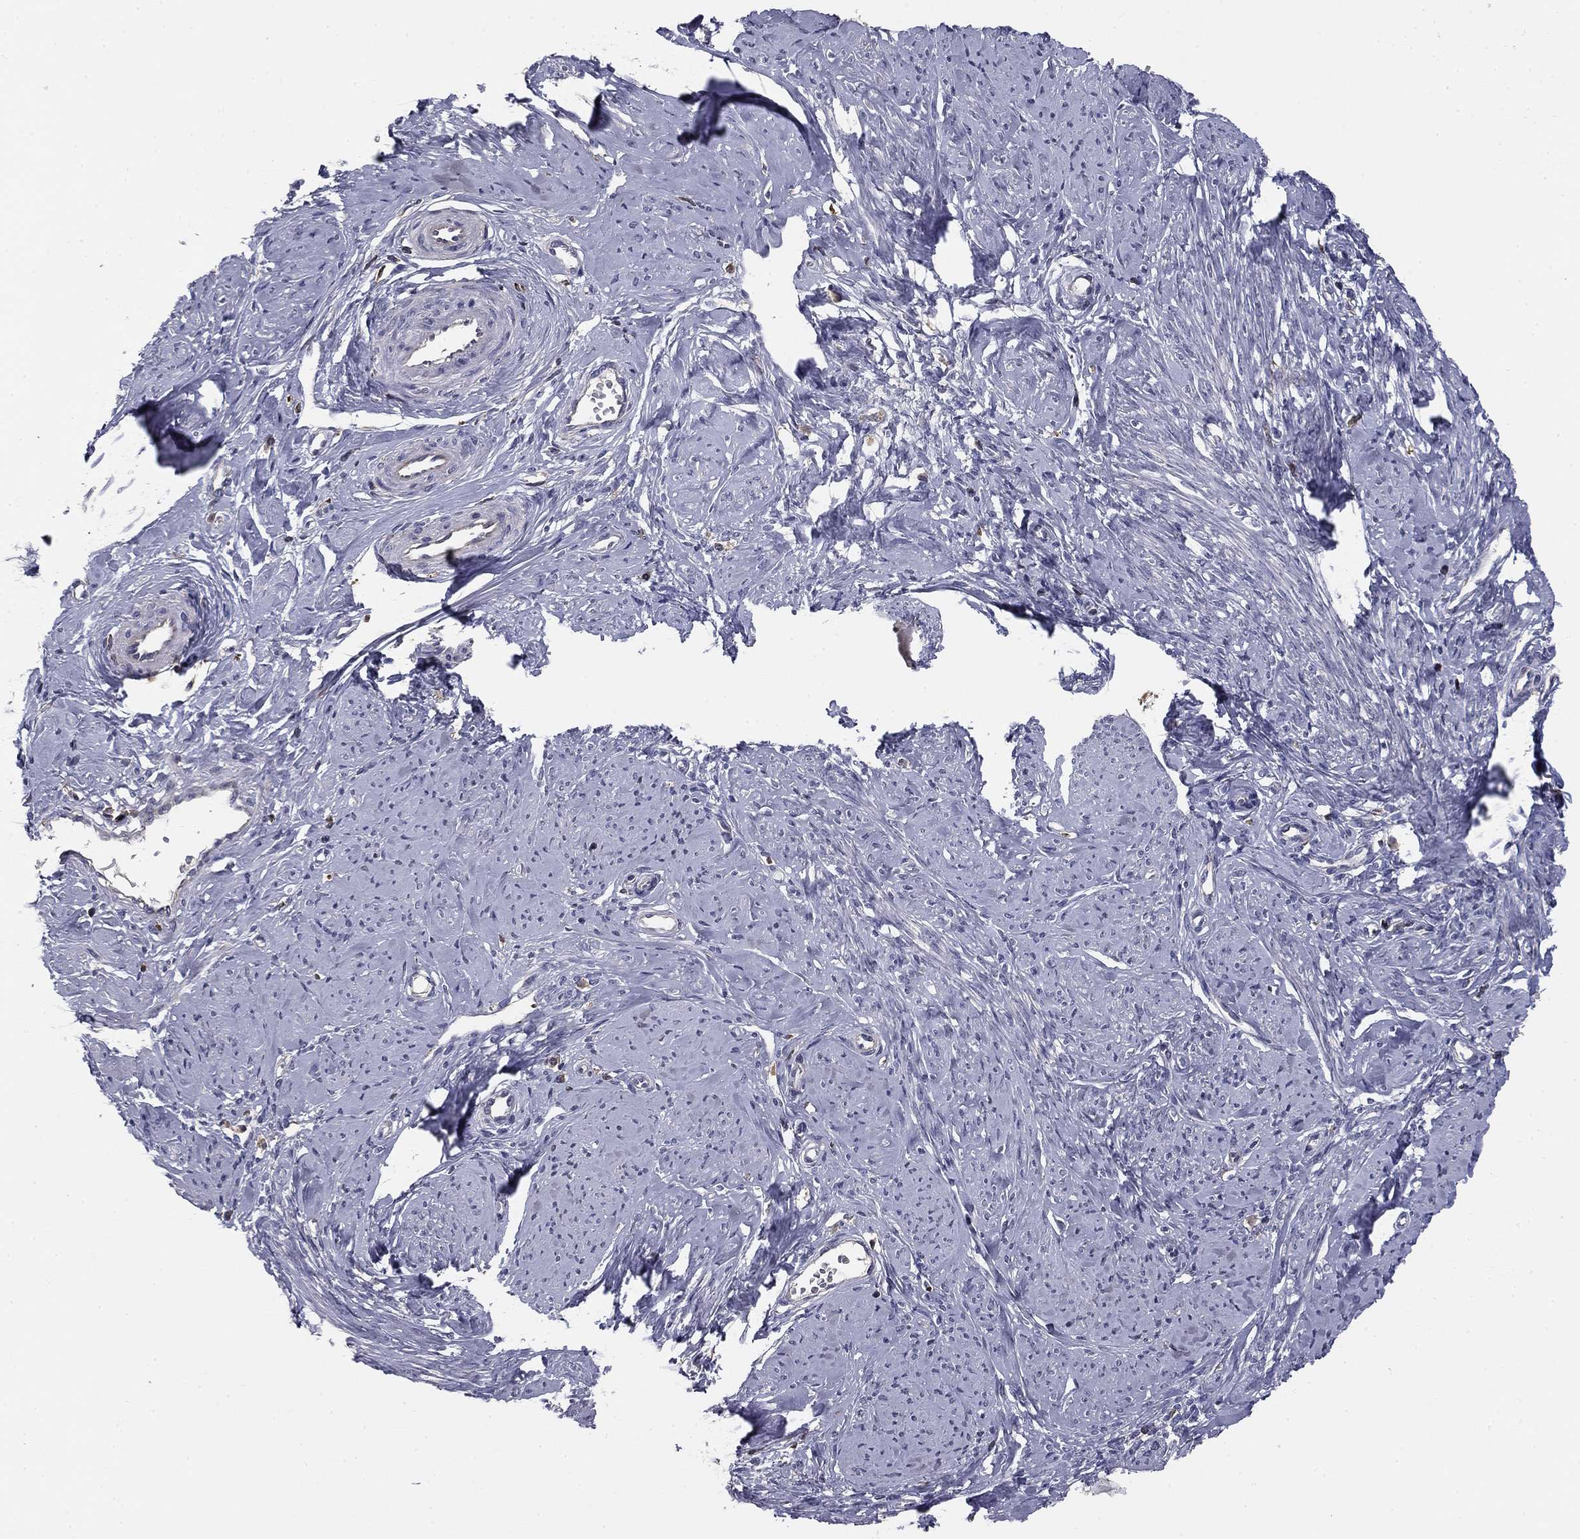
{"staining": {"intensity": "negative", "quantity": "none", "location": "none"}, "tissue": "smooth muscle", "cell_type": "Smooth muscle cells", "image_type": "normal", "snomed": [{"axis": "morphology", "description": "Normal tissue, NOS"}, {"axis": "topography", "description": "Smooth muscle"}], "caption": "Photomicrograph shows no protein staining in smooth muscle cells of normal smooth muscle.", "gene": "PLCB2", "patient": {"sex": "female", "age": 48}}